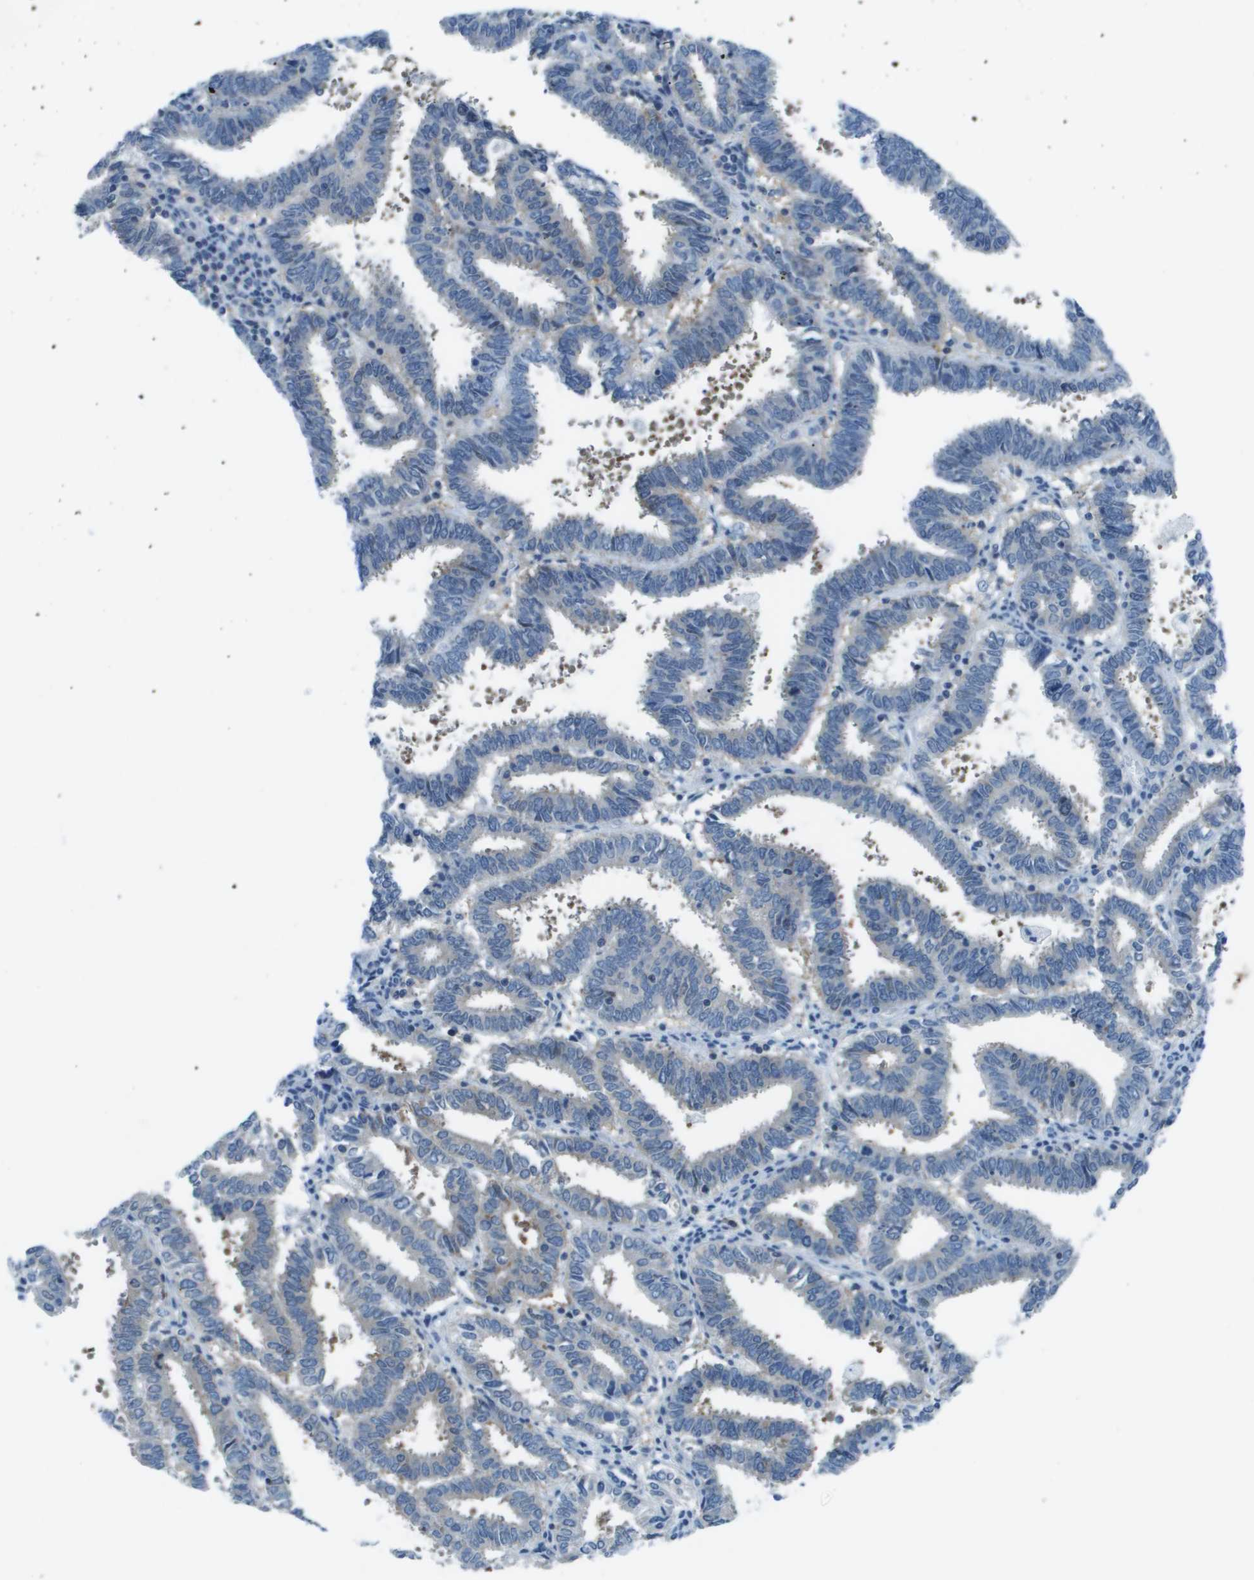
{"staining": {"intensity": "negative", "quantity": "none", "location": "none"}, "tissue": "endometrial cancer", "cell_type": "Tumor cells", "image_type": "cancer", "snomed": [{"axis": "morphology", "description": "Adenocarcinoma, NOS"}, {"axis": "topography", "description": "Uterus"}], "caption": "Immunohistochemistry (IHC) histopathology image of endometrial cancer (adenocarcinoma) stained for a protein (brown), which shows no positivity in tumor cells.", "gene": "STIP1", "patient": {"sex": "female", "age": 83}}